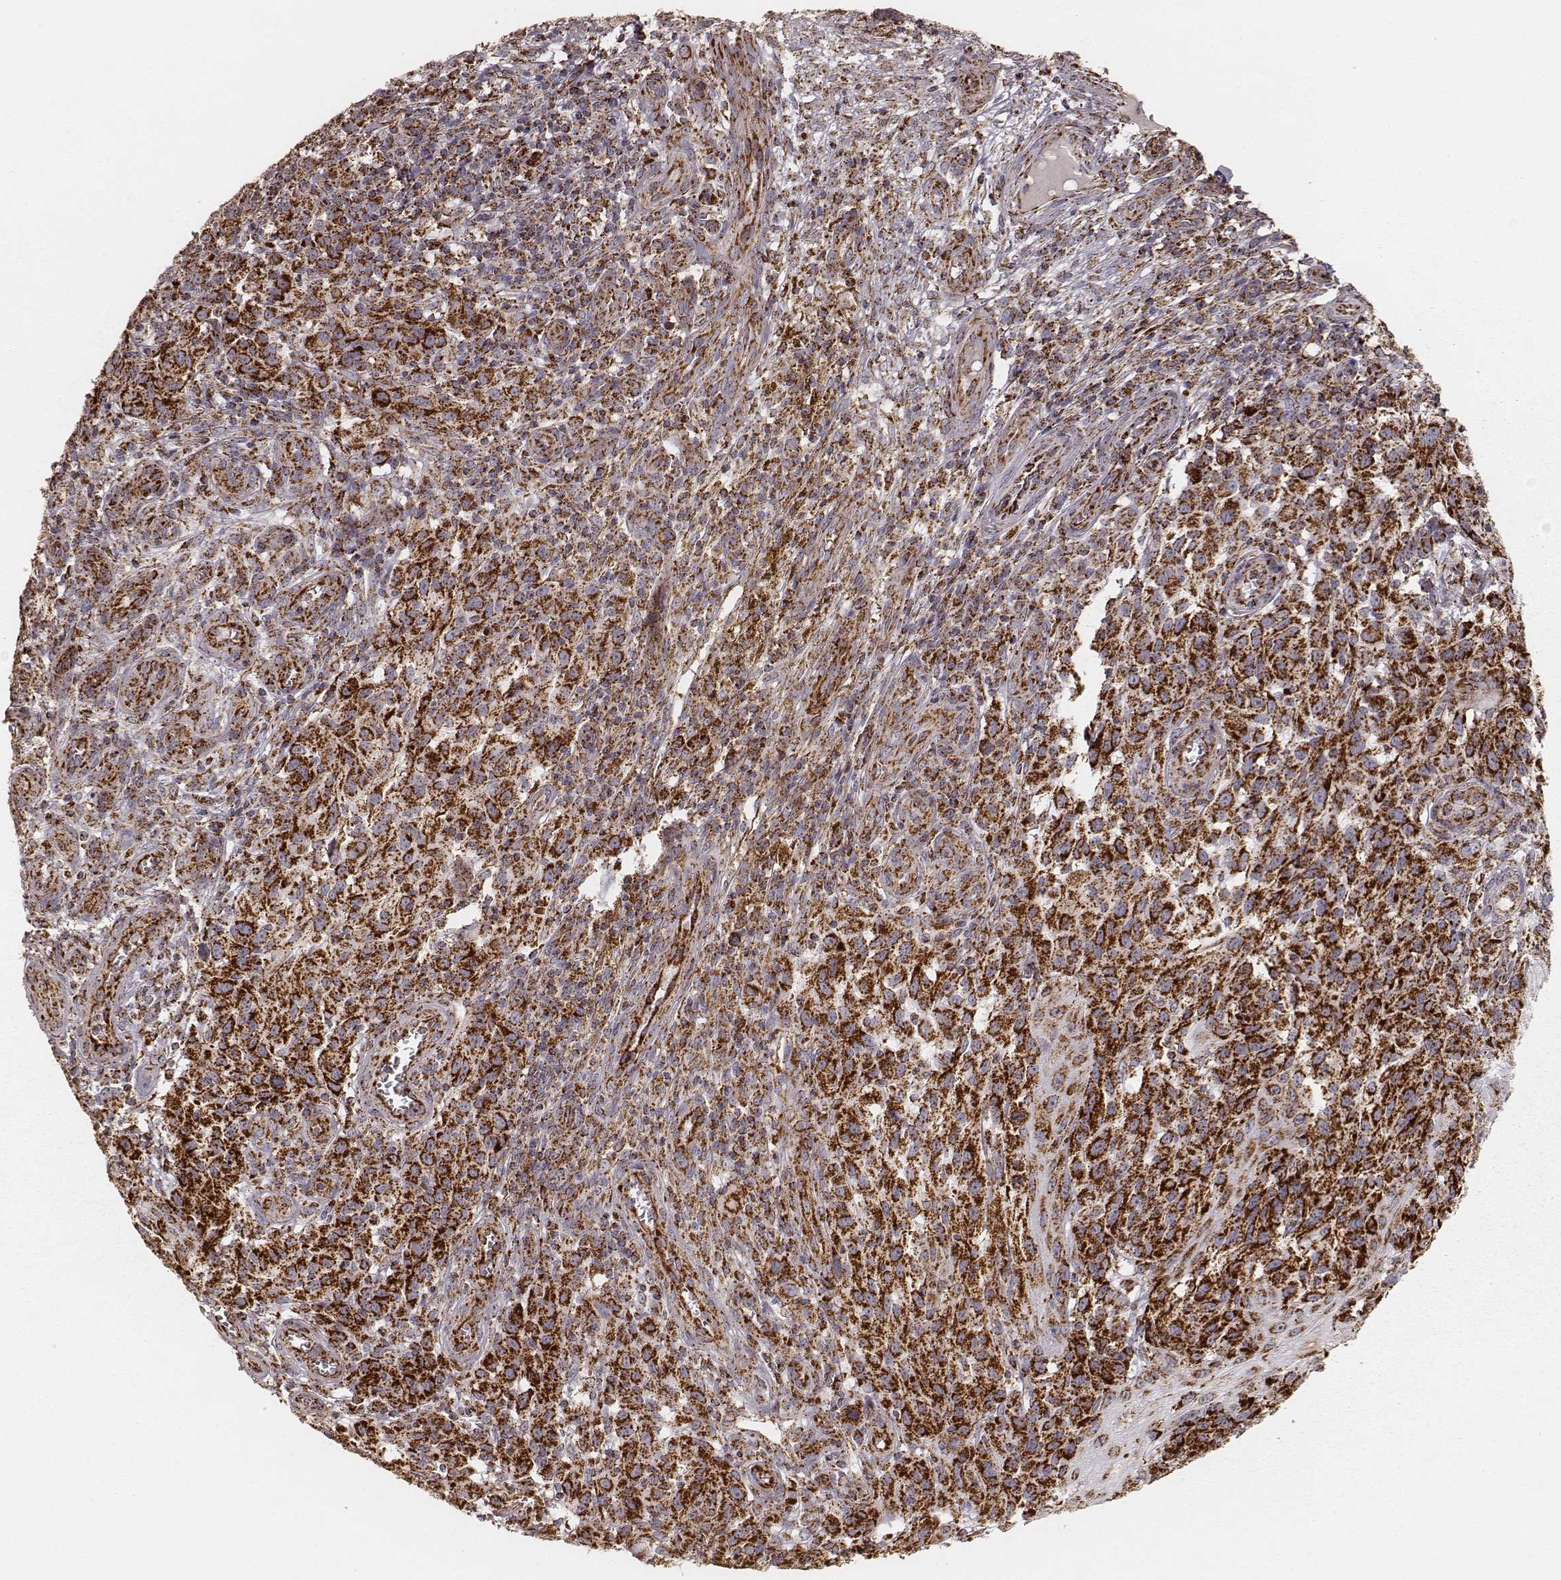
{"staining": {"intensity": "strong", "quantity": ">75%", "location": "cytoplasmic/membranous"}, "tissue": "melanoma", "cell_type": "Tumor cells", "image_type": "cancer", "snomed": [{"axis": "morphology", "description": "Malignant melanoma, NOS"}, {"axis": "topography", "description": "Skin"}], "caption": "Strong cytoplasmic/membranous protein expression is identified in approximately >75% of tumor cells in malignant melanoma.", "gene": "CS", "patient": {"sex": "female", "age": 53}}